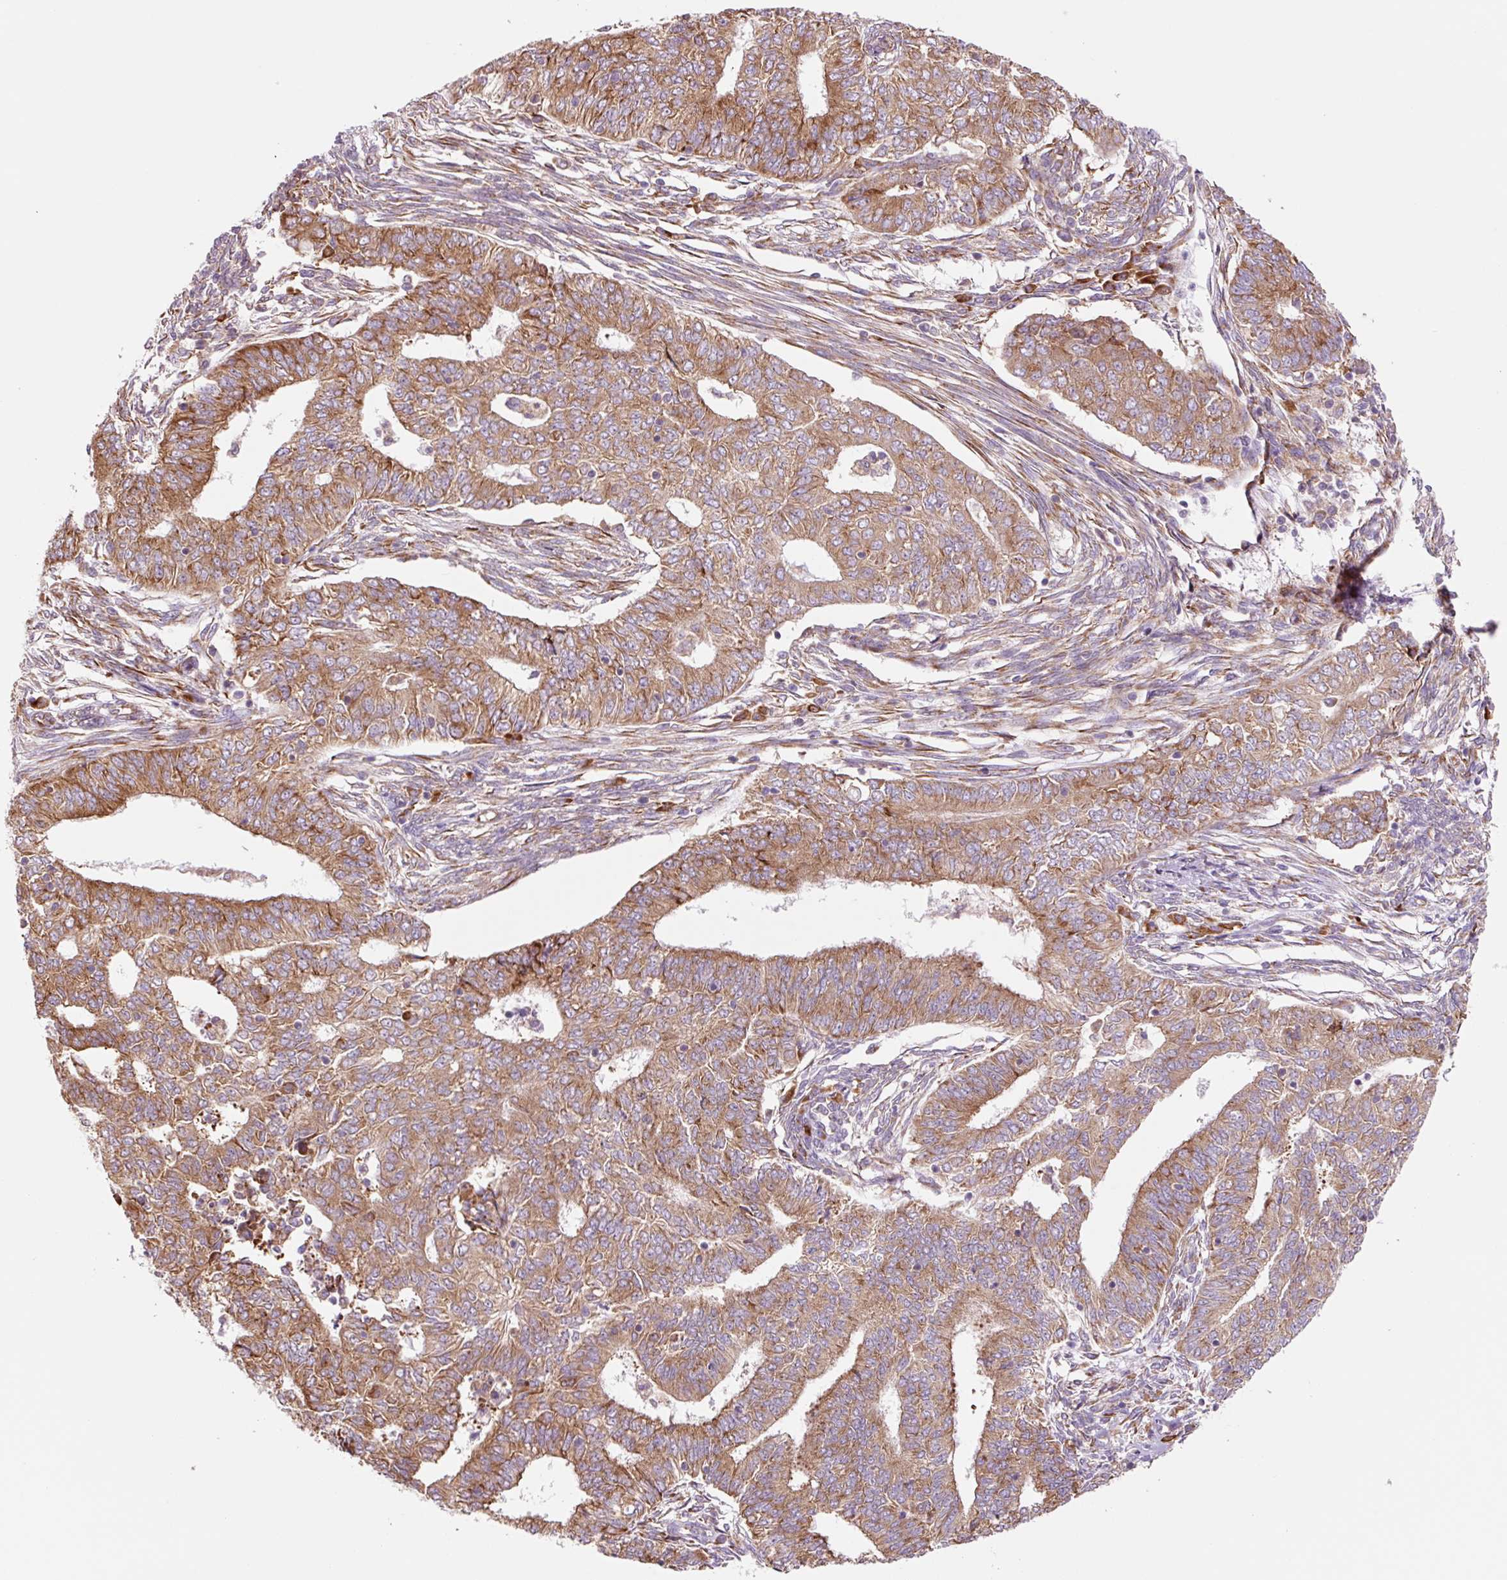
{"staining": {"intensity": "moderate", "quantity": ">75%", "location": "cytoplasmic/membranous"}, "tissue": "endometrial cancer", "cell_type": "Tumor cells", "image_type": "cancer", "snomed": [{"axis": "morphology", "description": "Adenocarcinoma, NOS"}, {"axis": "topography", "description": "Endometrium"}], "caption": "Protein expression by IHC displays moderate cytoplasmic/membranous positivity in about >75% of tumor cells in endometrial cancer (adenocarcinoma). (DAB IHC with brightfield microscopy, high magnification).", "gene": "RPL41", "patient": {"sex": "female", "age": 62}}